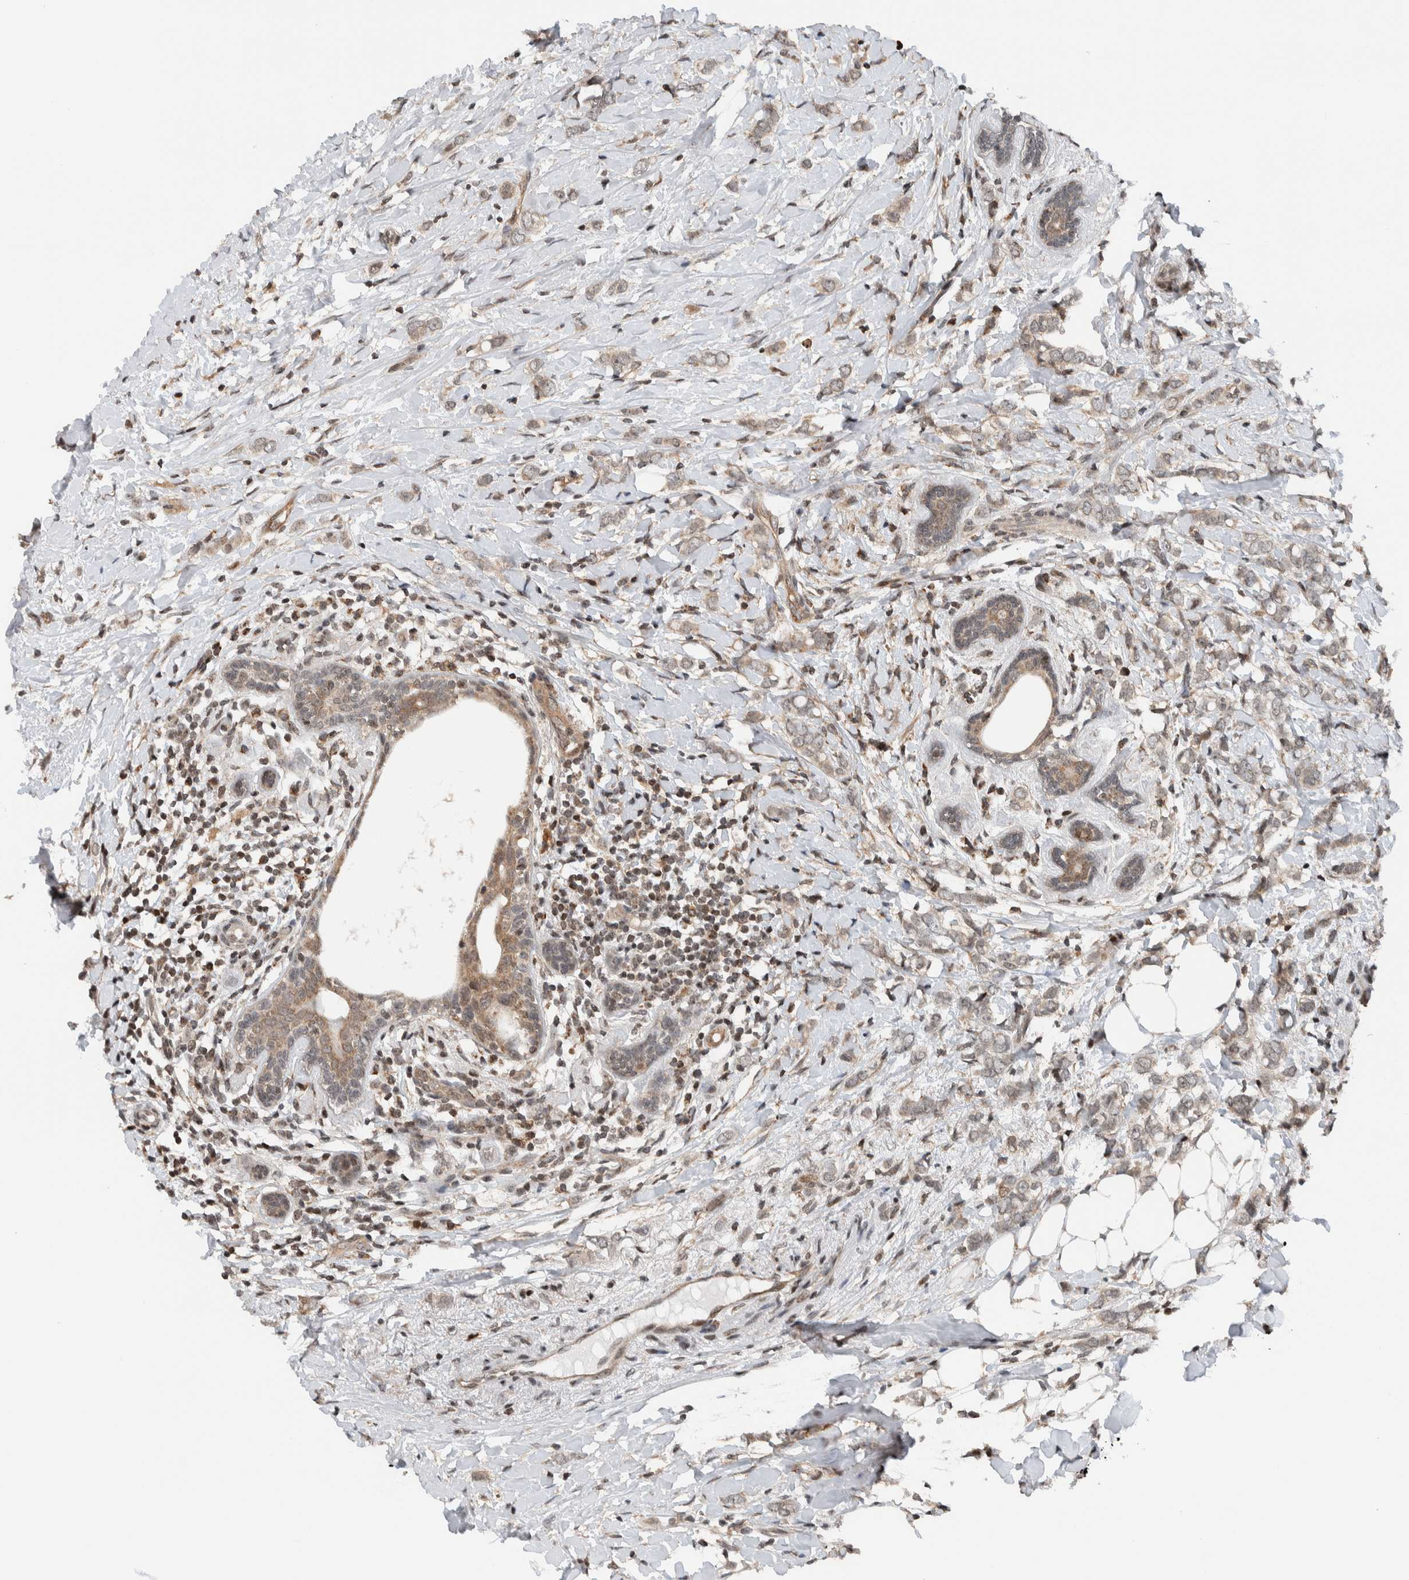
{"staining": {"intensity": "weak", "quantity": ">75%", "location": "cytoplasmic/membranous"}, "tissue": "breast cancer", "cell_type": "Tumor cells", "image_type": "cancer", "snomed": [{"axis": "morphology", "description": "Normal tissue, NOS"}, {"axis": "morphology", "description": "Lobular carcinoma"}, {"axis": "topography", "description": "Breast"}], "caption": "Brown immunohistochemical staining in human breast lobular carcinoma displays weak cytoplasmic/membranous positivity in approximately >75% of tumor cells.", "gene": "NPLOC4", "patient": {"sex": "female", "age": 47}}